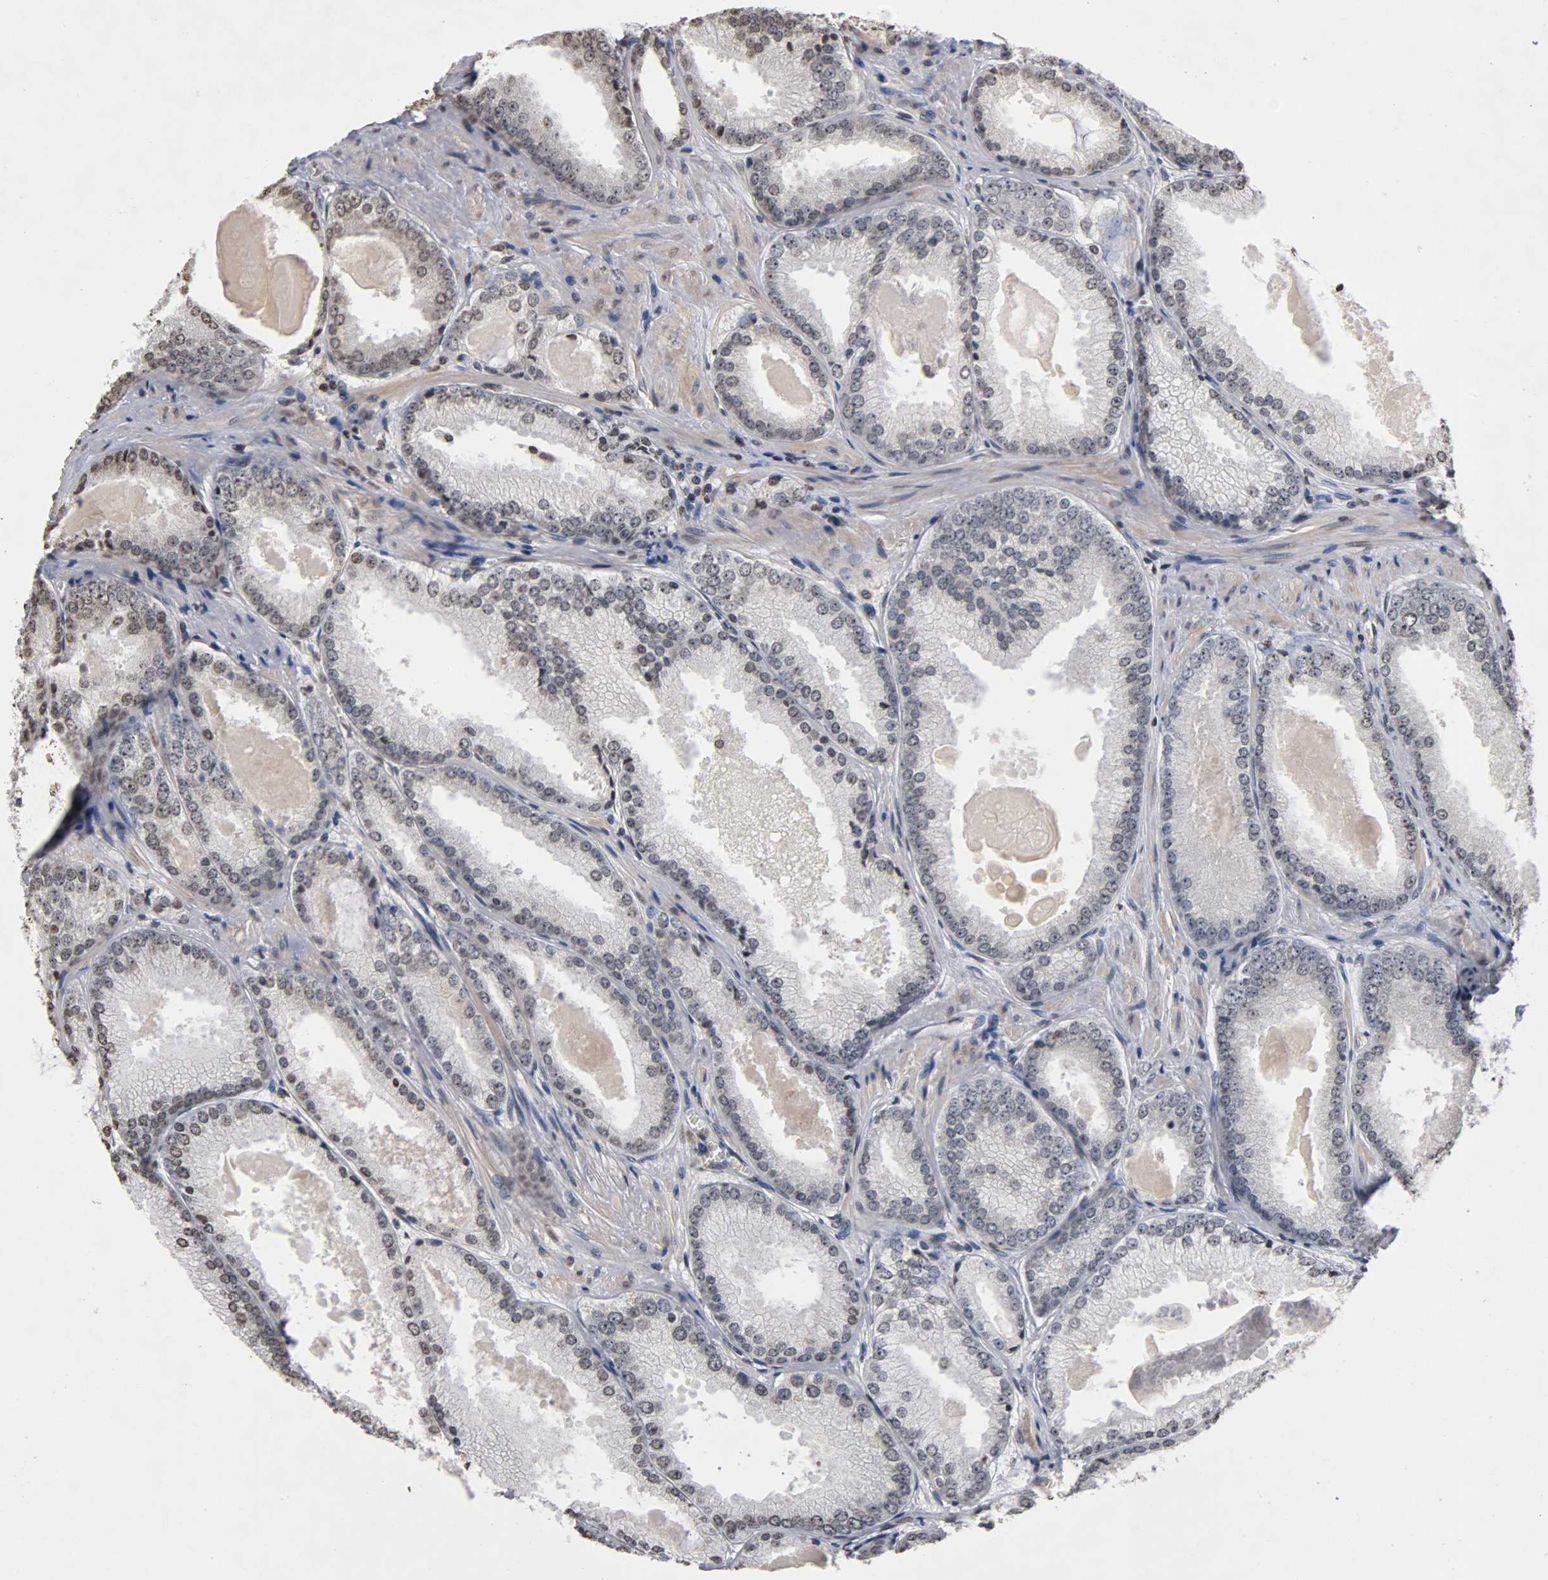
{"staining": {"intensity": "weak", "quantity": "<25%", "location": "nuclear"}, "tissue": "prostate cancer", "cell_type": "Tumor cells", "image_type": "cancer", "snomed": [{"axis": "morphology", "description": "Adenocarcinoma, High grade"}, {"axis": "topography", "description": "Prostate"}], "caption": "Immunohistochemical staining of prostate cancer (high-grade adenocarcinoma) exhibits no significant positivity in tumor cells.", "gene": "ERCC2", "patient": {"sex": "male", "age": 61}}